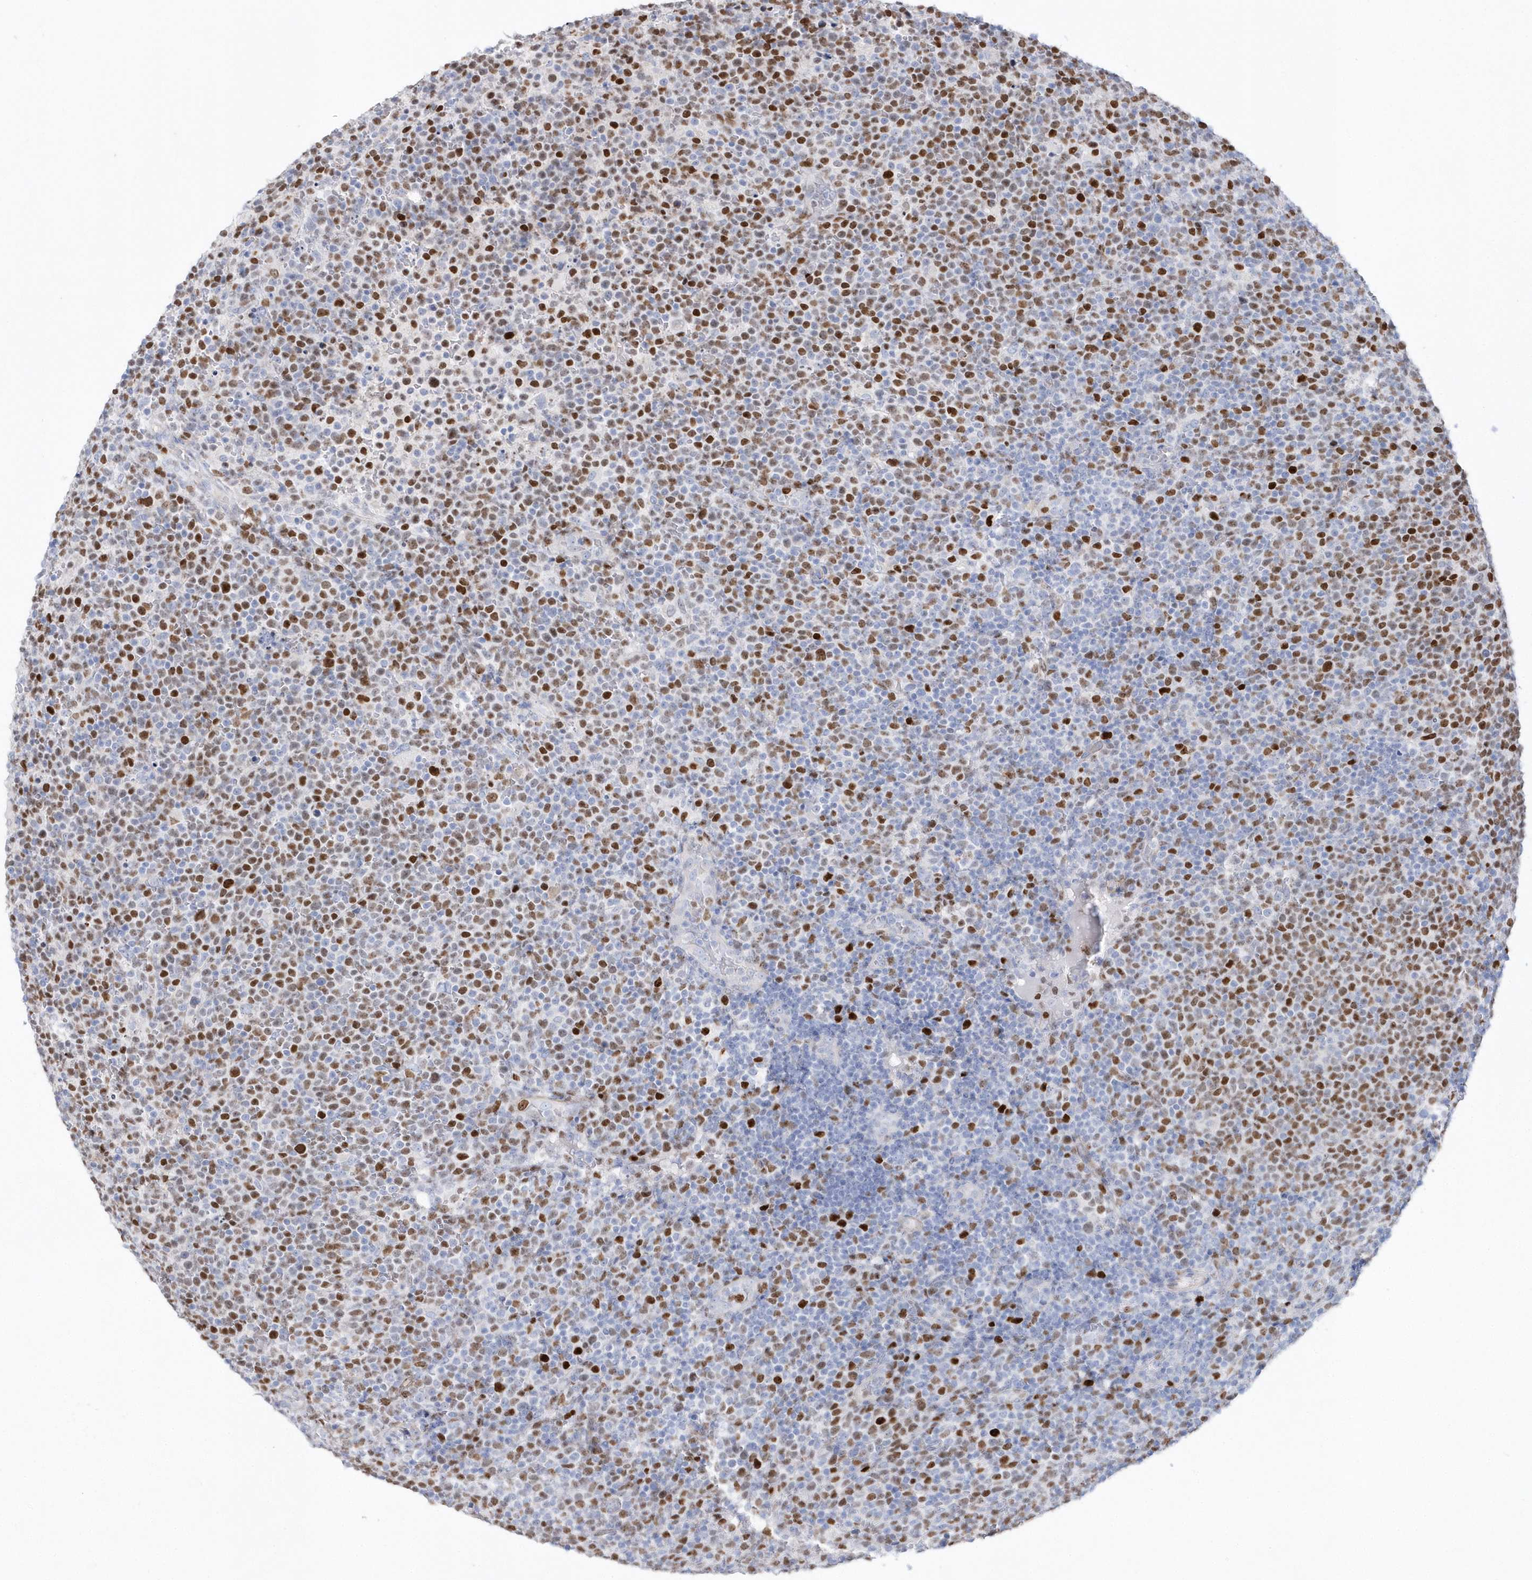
{"staining": {"intensity": "moderate", "quantity": "25%-75%", "location": "nuclear"}, "tissue": "lymphoma", "cell_type": "Tumor cells", "image_type": "cancer", "snomed": [{"axis": "morphology", "description": "Malignant lymphoma, non-Hodgkin's type, High grade"}, {"axis": "topography", "description": "Lymph node"}], "caption": "A brown stain shows moderate nuclear expression of a protein in malignant lymphoma, non-Hodgkin's type (high-grade) tumor cells.", "gene": "TMCO6", "patient": {"sex": "male", "age": 61}}